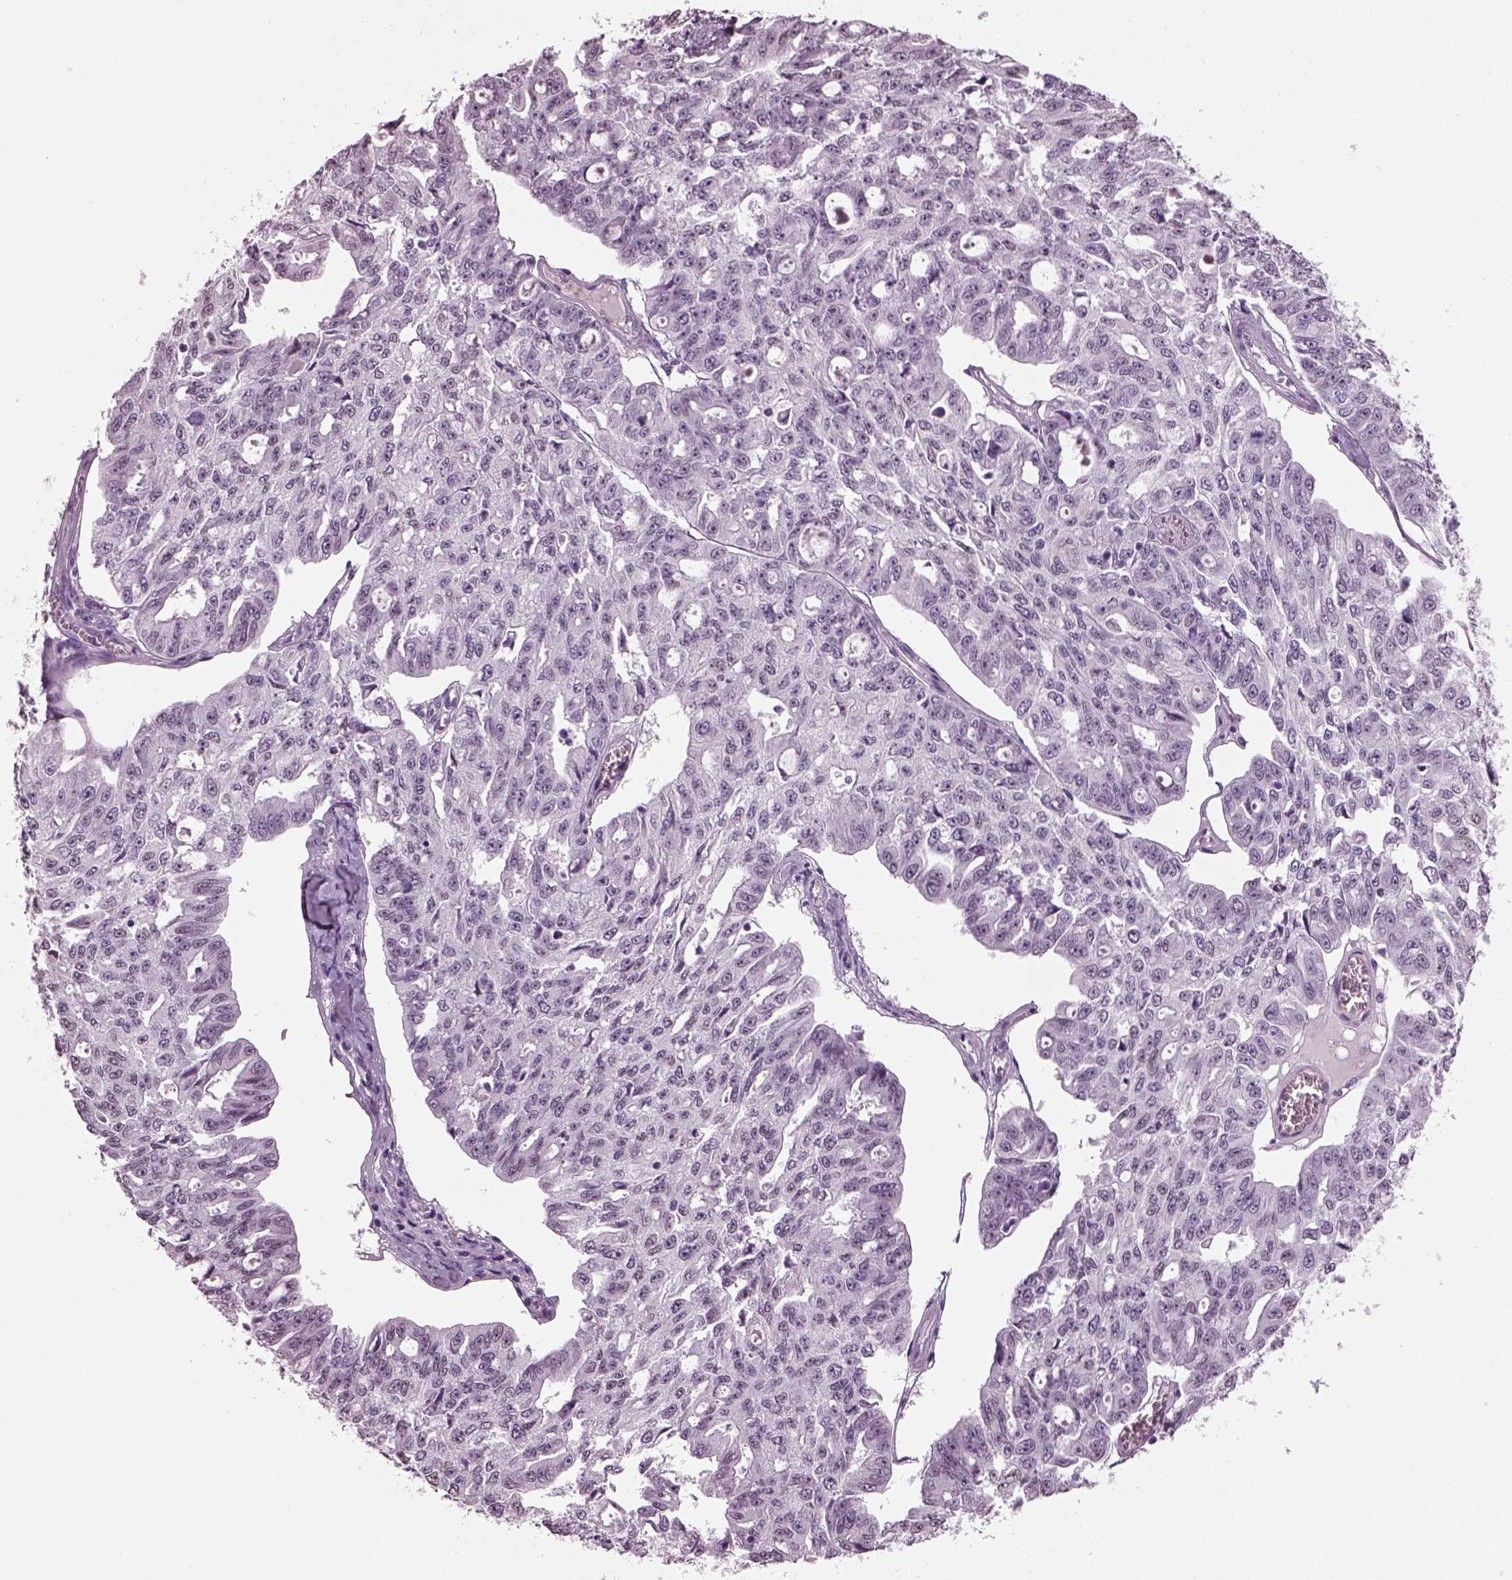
{"staining": {"intensity": "negative", "quantity": "none", "location": "none"}, "tissue": "ovarian cancer", "cell_type": "Tumor cells", "image_type": "cancer", "snomed": [{"axis": "morphology", "description": "Carcinoma, endometroid"}, {"axis": "topography", "description": "Ovary"}], "caption": "Endometroid carcinoma (ovarian) was stained to show a protein in brown. There is no significant staining in tumor cells.", "gene": "KRTAP3-2", "patient": {"sex": "female", "age": 65}}